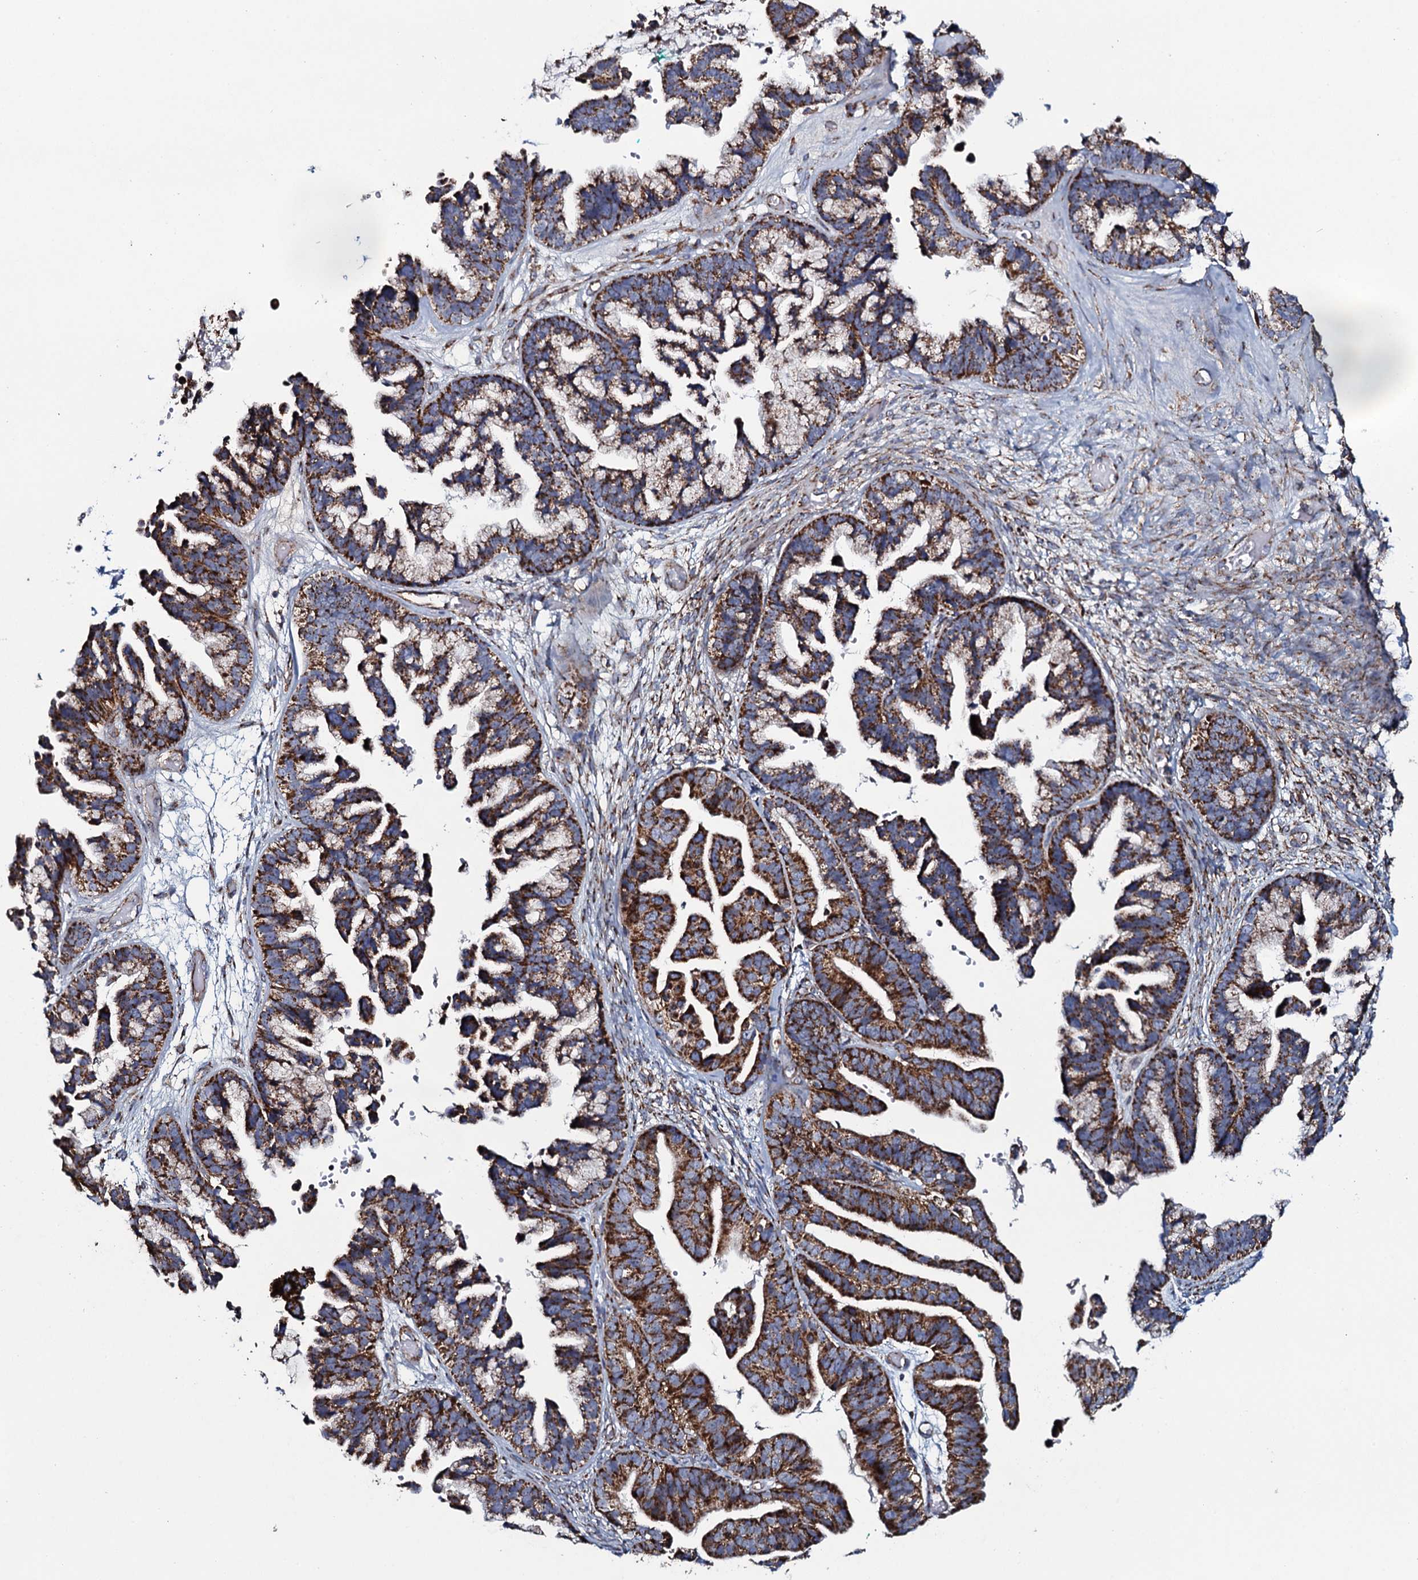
{"staining": {"intensity": "strong", "quantity": ">75%", "location": "cytoplasmic/membranous"}, "tissue": "ovarian cancer", "cell_type": "Tumor cells", "image_type": "cancer", "snomed": [{"axis": "morphology", "description": "Cystadenocarcinoma, serous, NOS"}, {"axis": "topography", "description": "Ovary"}], "caption": "Ovarian cancer stained with a protein marker demonstrates strong staining in tumor cells.", "gene": "EVC2", "patient": {"sex": "female", "age": 56}}